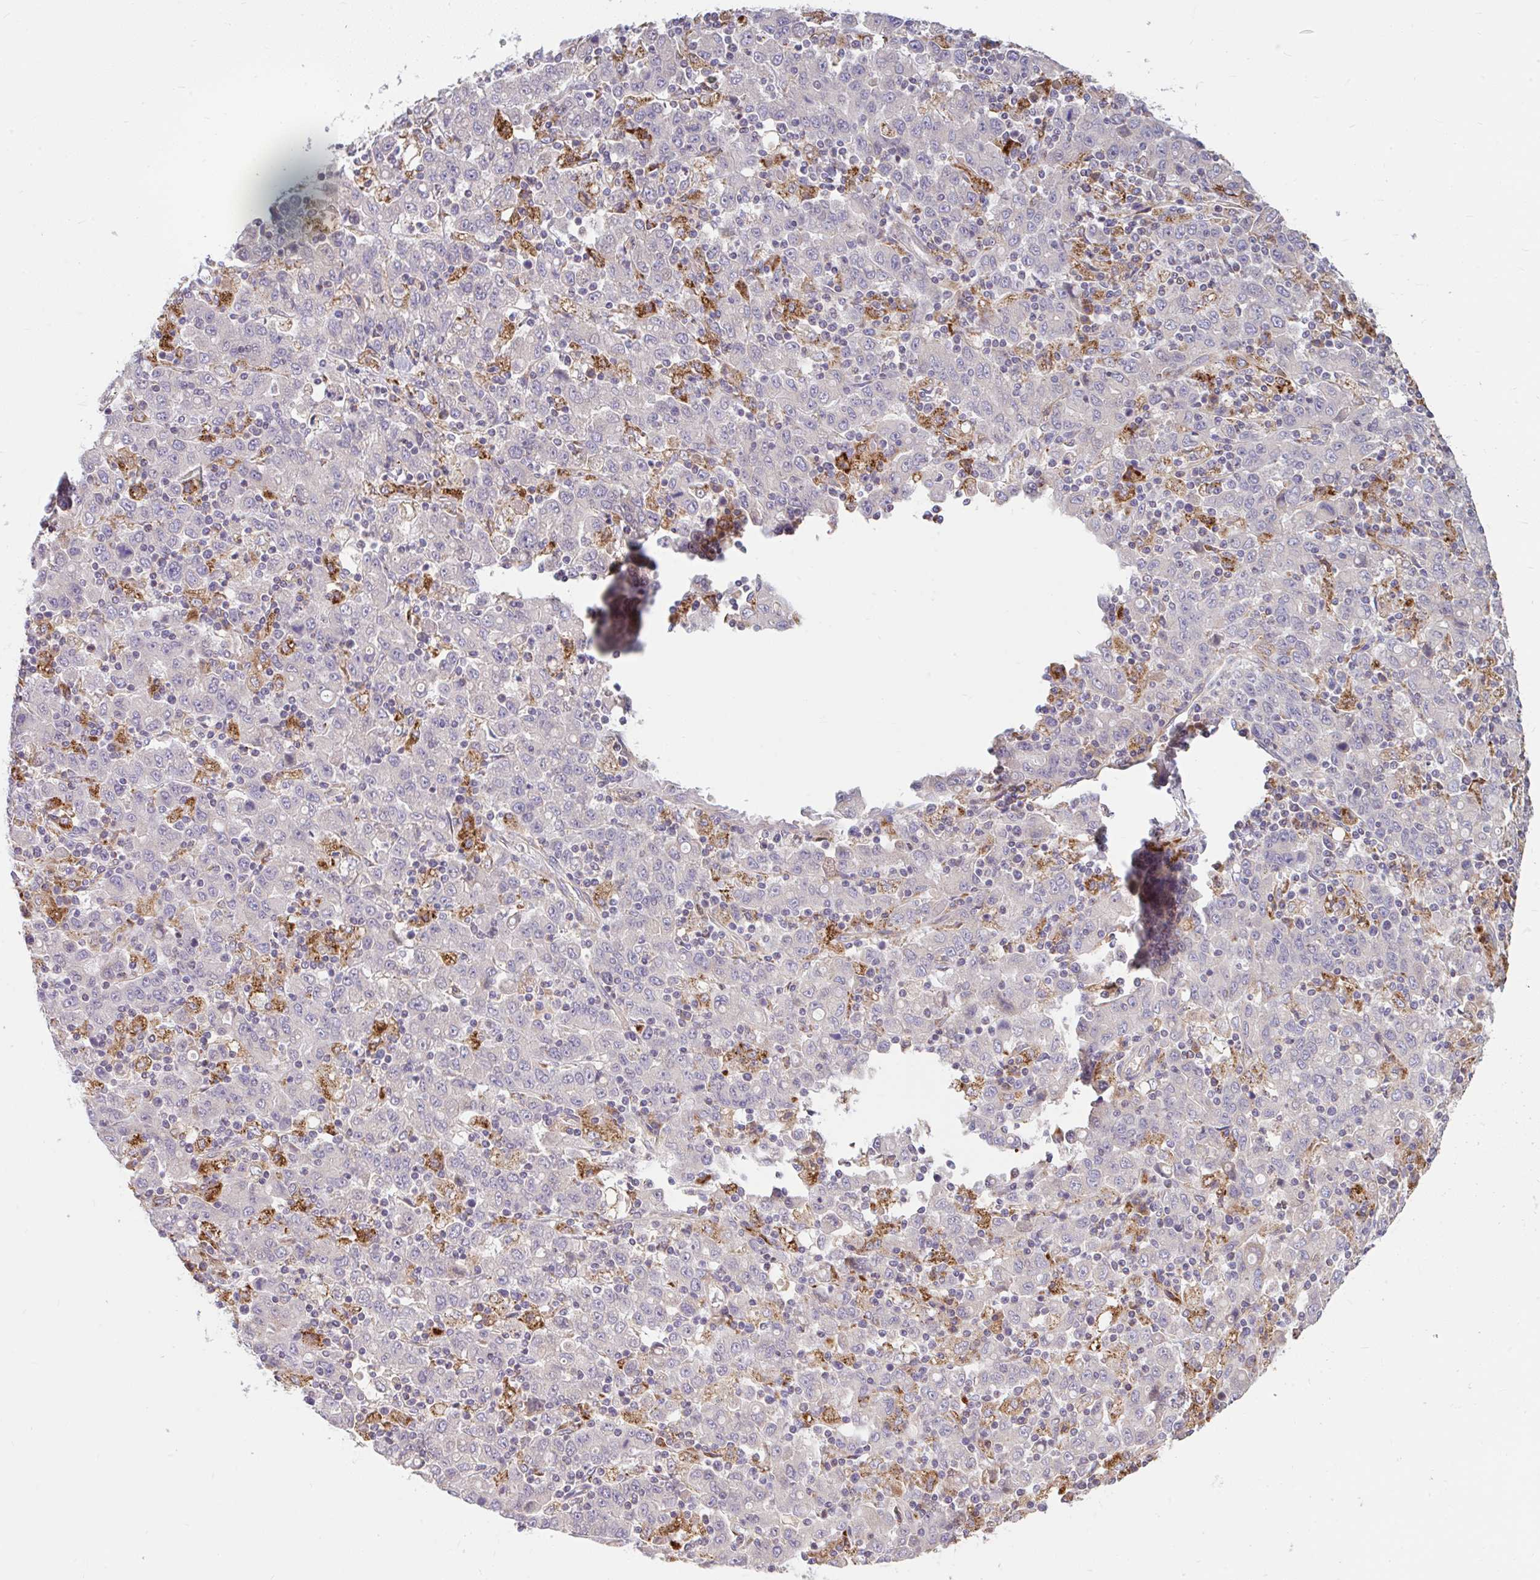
{"staining": {"intensity": "negative", "quantity": "none", "location": "none"}, "tissue": "stomach cancer", "cell_type": "Tumor cells", "image_type": "cancer", "snomed": [{"axis": "morphology", "description": "Adenocarcinoma, NOS"}, {"axis": "topography", "description": "Stomach, upper"}], "caption": "High magnification brightfield microscopy of stomach cancer (adenocarcinoma) stained with DAB (brown) and counterstained with hematoxylin (blue): tumor cells show no significant positivity.", "gene": "RALBP1", "patient": {"sex": "male", "age": 69}}